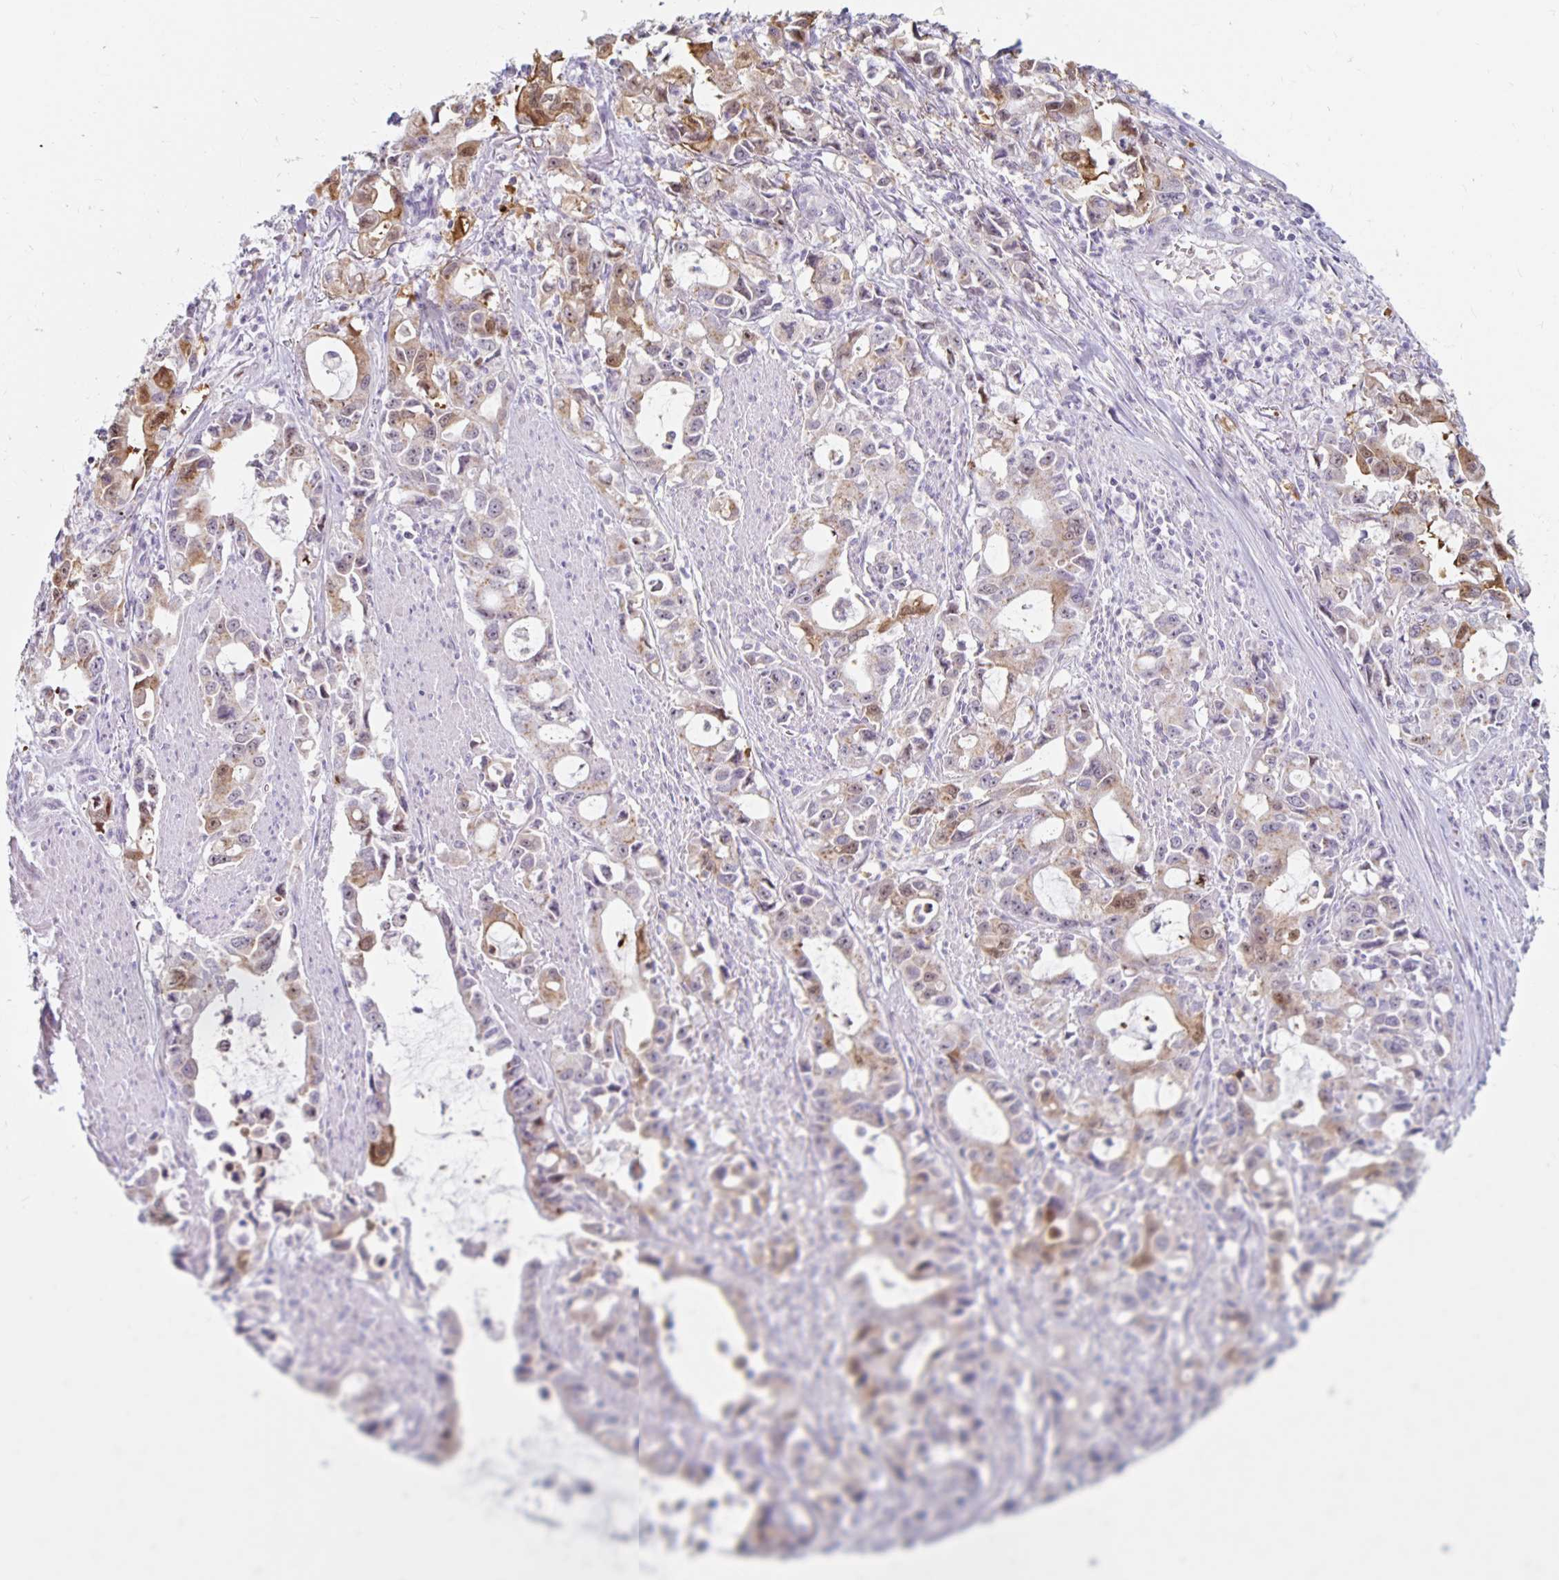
{"staining": {"intensity": "weak", "quantity": ">75%", "location": "cytoplasmic/membranous,nuclear"}, "tissue": "stomach cancer", "cell_type": "Tumor cells", "image_type": "cancer", "snomed": [{"axis": "morphology", "description": "Adenocarcinoma, NOS"}, {"axis": "topography", "description": "Stomach, upper"}], "caption": "Tumor cells demonstrate low levels of weak cytoplasmic/membranous and nuclear positivity in approximately >75% of cells in stomach adenocarcinoma. Using DAB (3,3'-diaminobenzidine) (brown) and hematoxylin (blue) stains, captured at high magnification using brightfield microscopy.", "gene": "NUP85", "patient": {"sex": "male", "age": 85}}